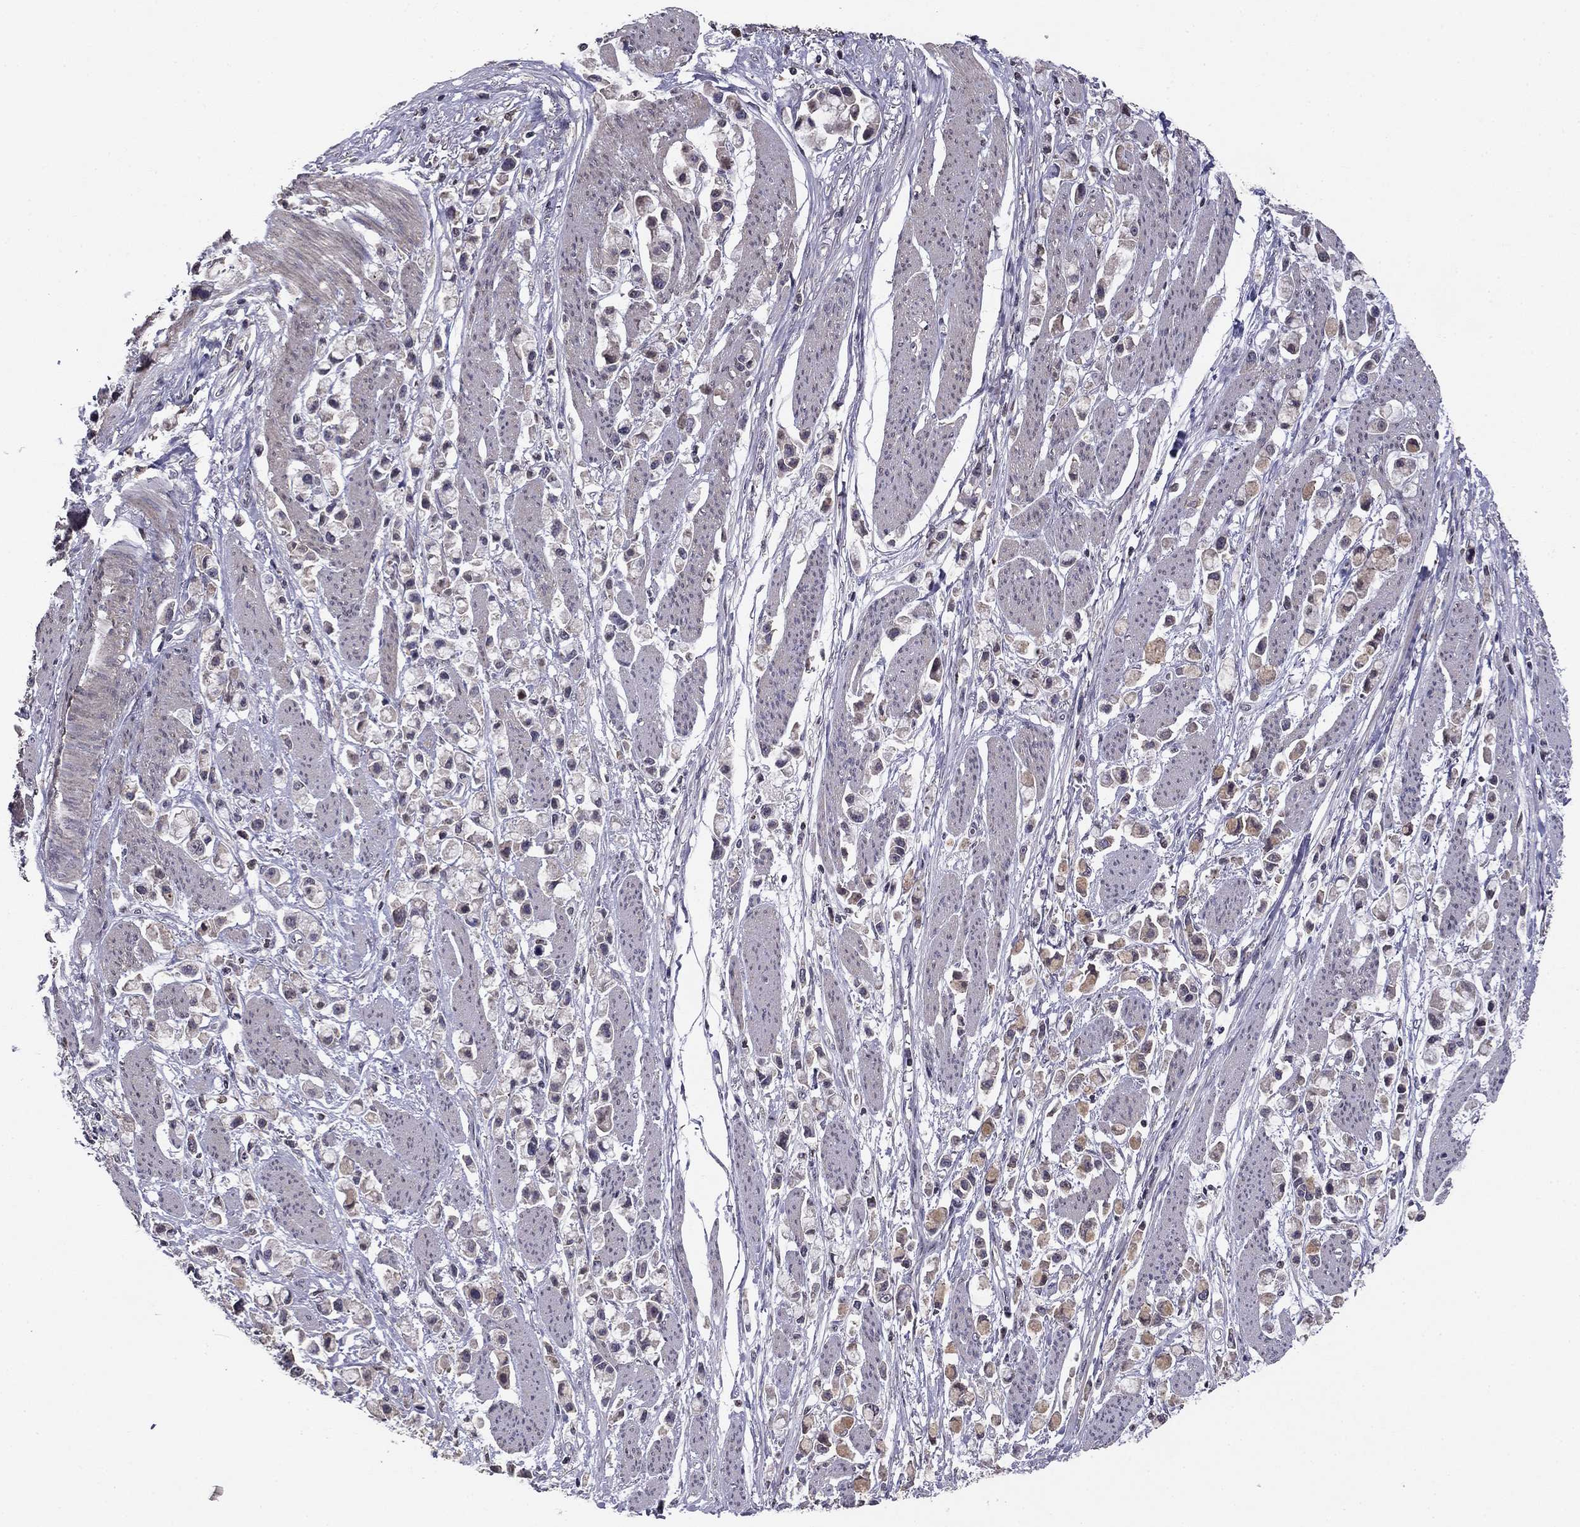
{"staining": {"intensity": "negative", "quantity": "none", "location": "none"}, "tissue": "stomach cancer", "cell_type": "Tumor cells", "image_type": "cancer", "snomed": [{"axis": "morphology", "description": "Adenocarcinoma, NOS"}, {"axis": "topography", "description": "Stomach"}], "caption": "This is a photomicrograph of IHC staining of stomach cancer, which shows no positivity in tumor cells.", "gene": "HCN1", "patient": {"sex": "female", "age": 81}}